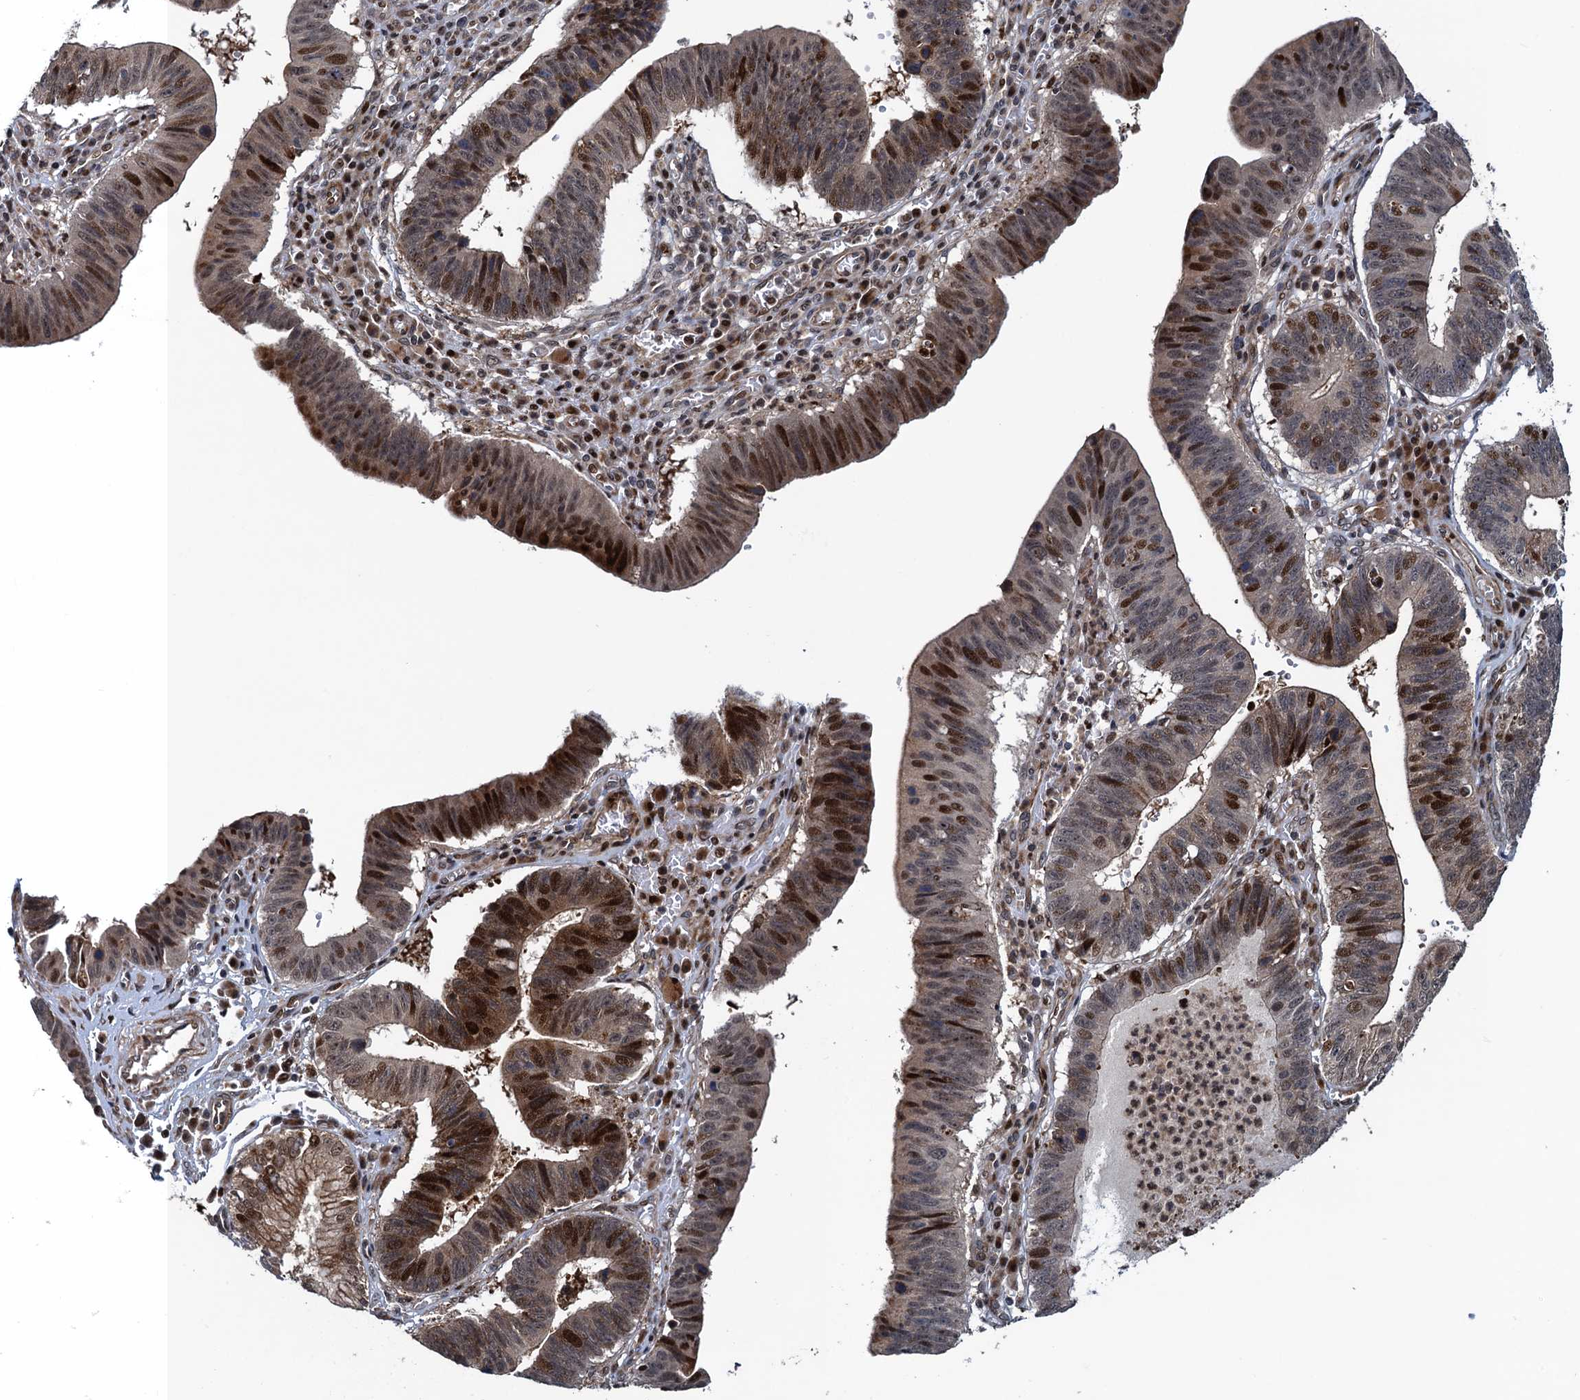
{"staining": {"intensity": "strong", "quantity": "25%-75%", "location": "nuclear"}, "tissue": "stomach cancer", "cell_type": "Tumor cells", "image_type": "cancer", "snomed": [{"axis": "morphology", "description": "Adenocarcinoma, NOS"}, {"axis": "topography", "description": "Stomach"}], "caption": "Immunohistochemistry staining of stomach cancer, which demonstrates high levels of strong nuclear staining in approximately 25%-75% of tumor cells indicating strong nuclear protein expression. The staining was performed using DAB (3,3'-diaminobenzidine) (brown) for protein detection and nuclei were counterstained in hematoxylin (blue).", "gene": "ATOSA", "patient": {"sex": "male", "age": 59}}